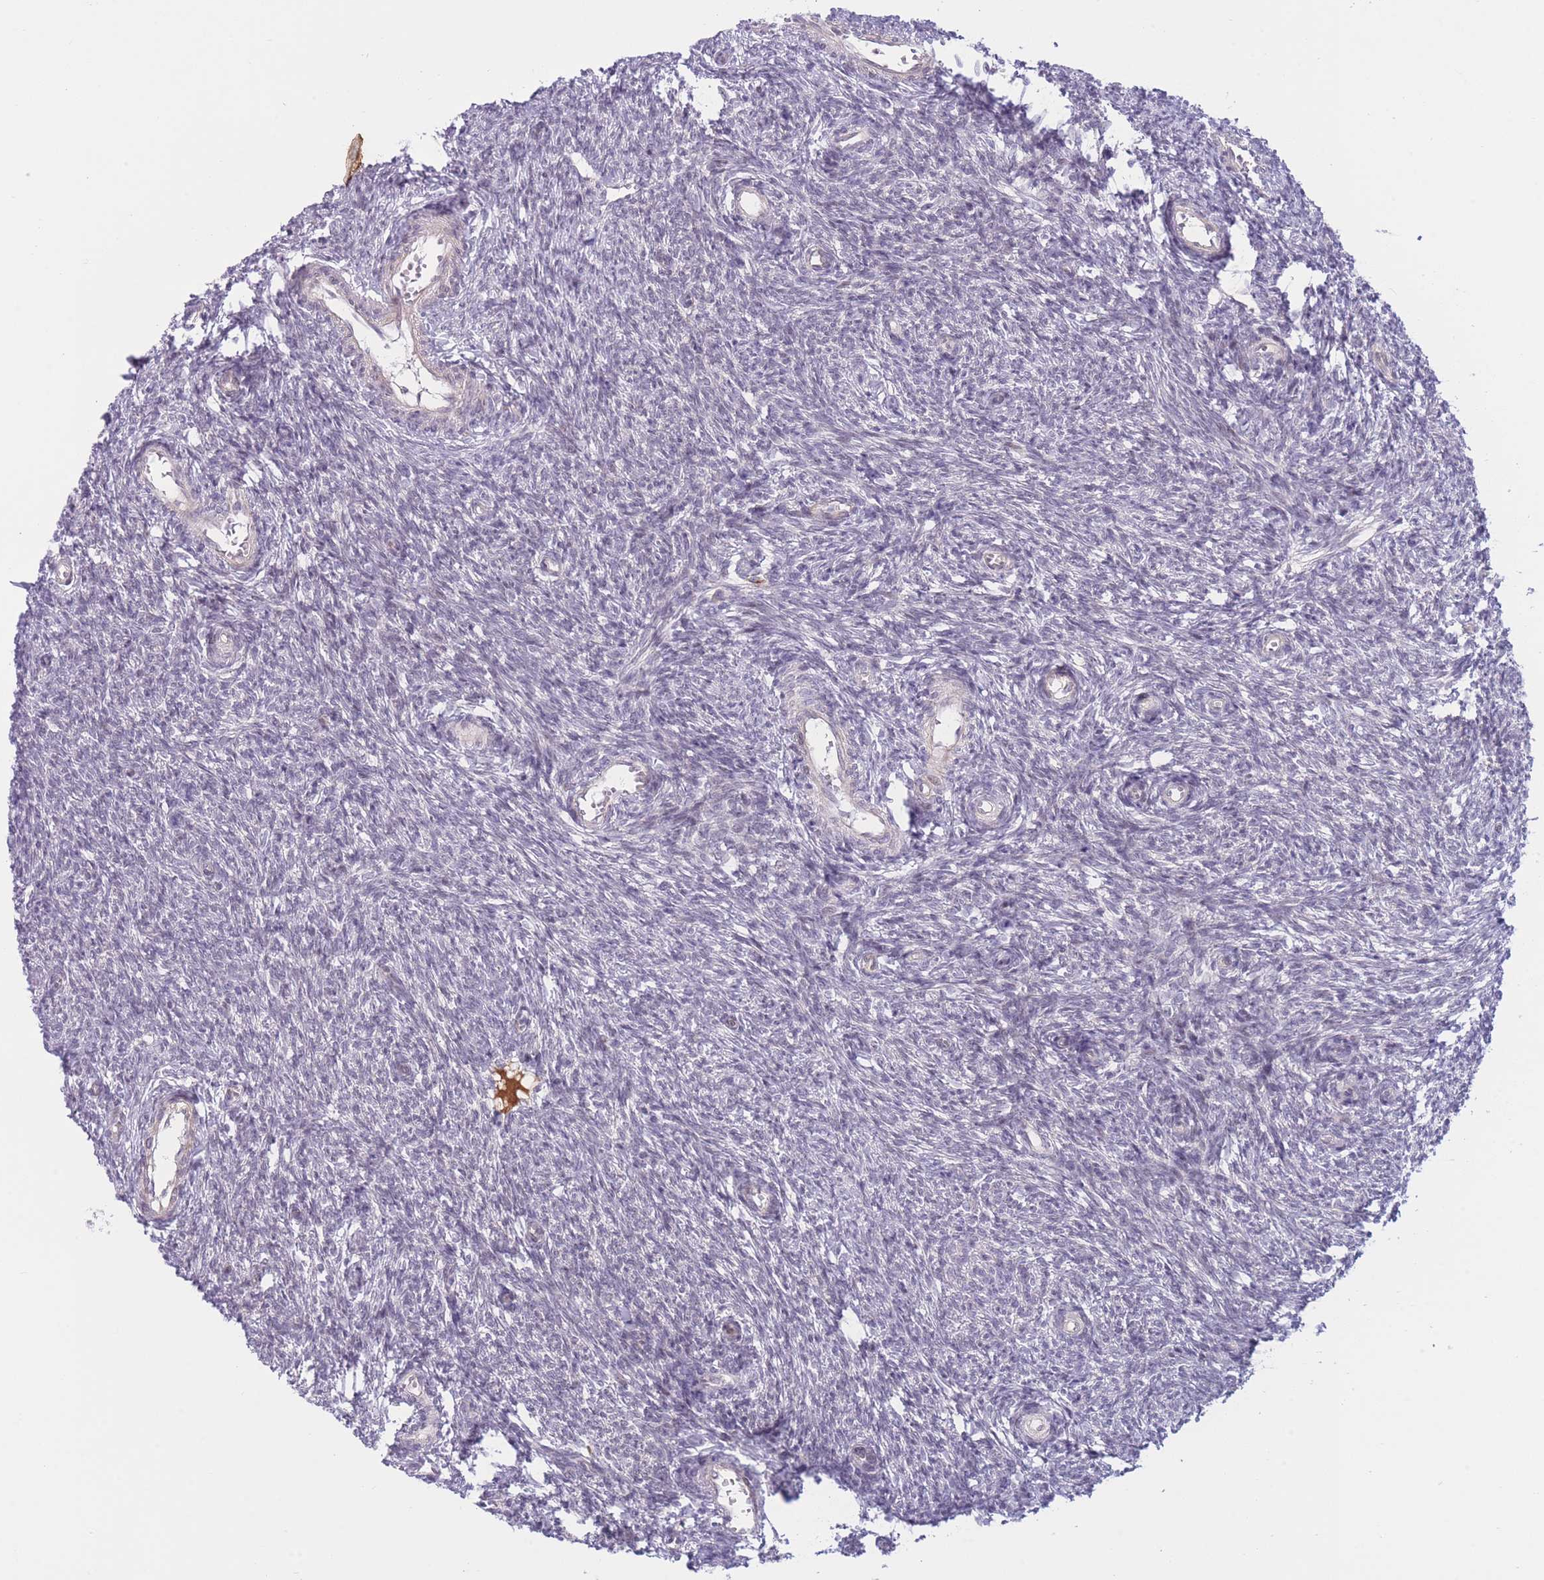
{"staining": {"intensity": "negative", "quantity": "none", "location": "none"}, "tissue": "ovary", "cell_type": "Ovarian stroma cells", "image_type": "normal", "snomed": [{"axis": "morphology", "description": "Normal tissue, NOS"}, {"axis": "topography", "description": "Ovary"}], "caption": "Immunohistochemical staining of normal ovary displays no significant staining in ovarian stroma cells. (Stains: DAB IHC with hematoxylin counter stain, Microscopy: brightfield microscopy at high magnification).", "gene": "CDC25B", "patient": {"sex": "female", "age": 44}}